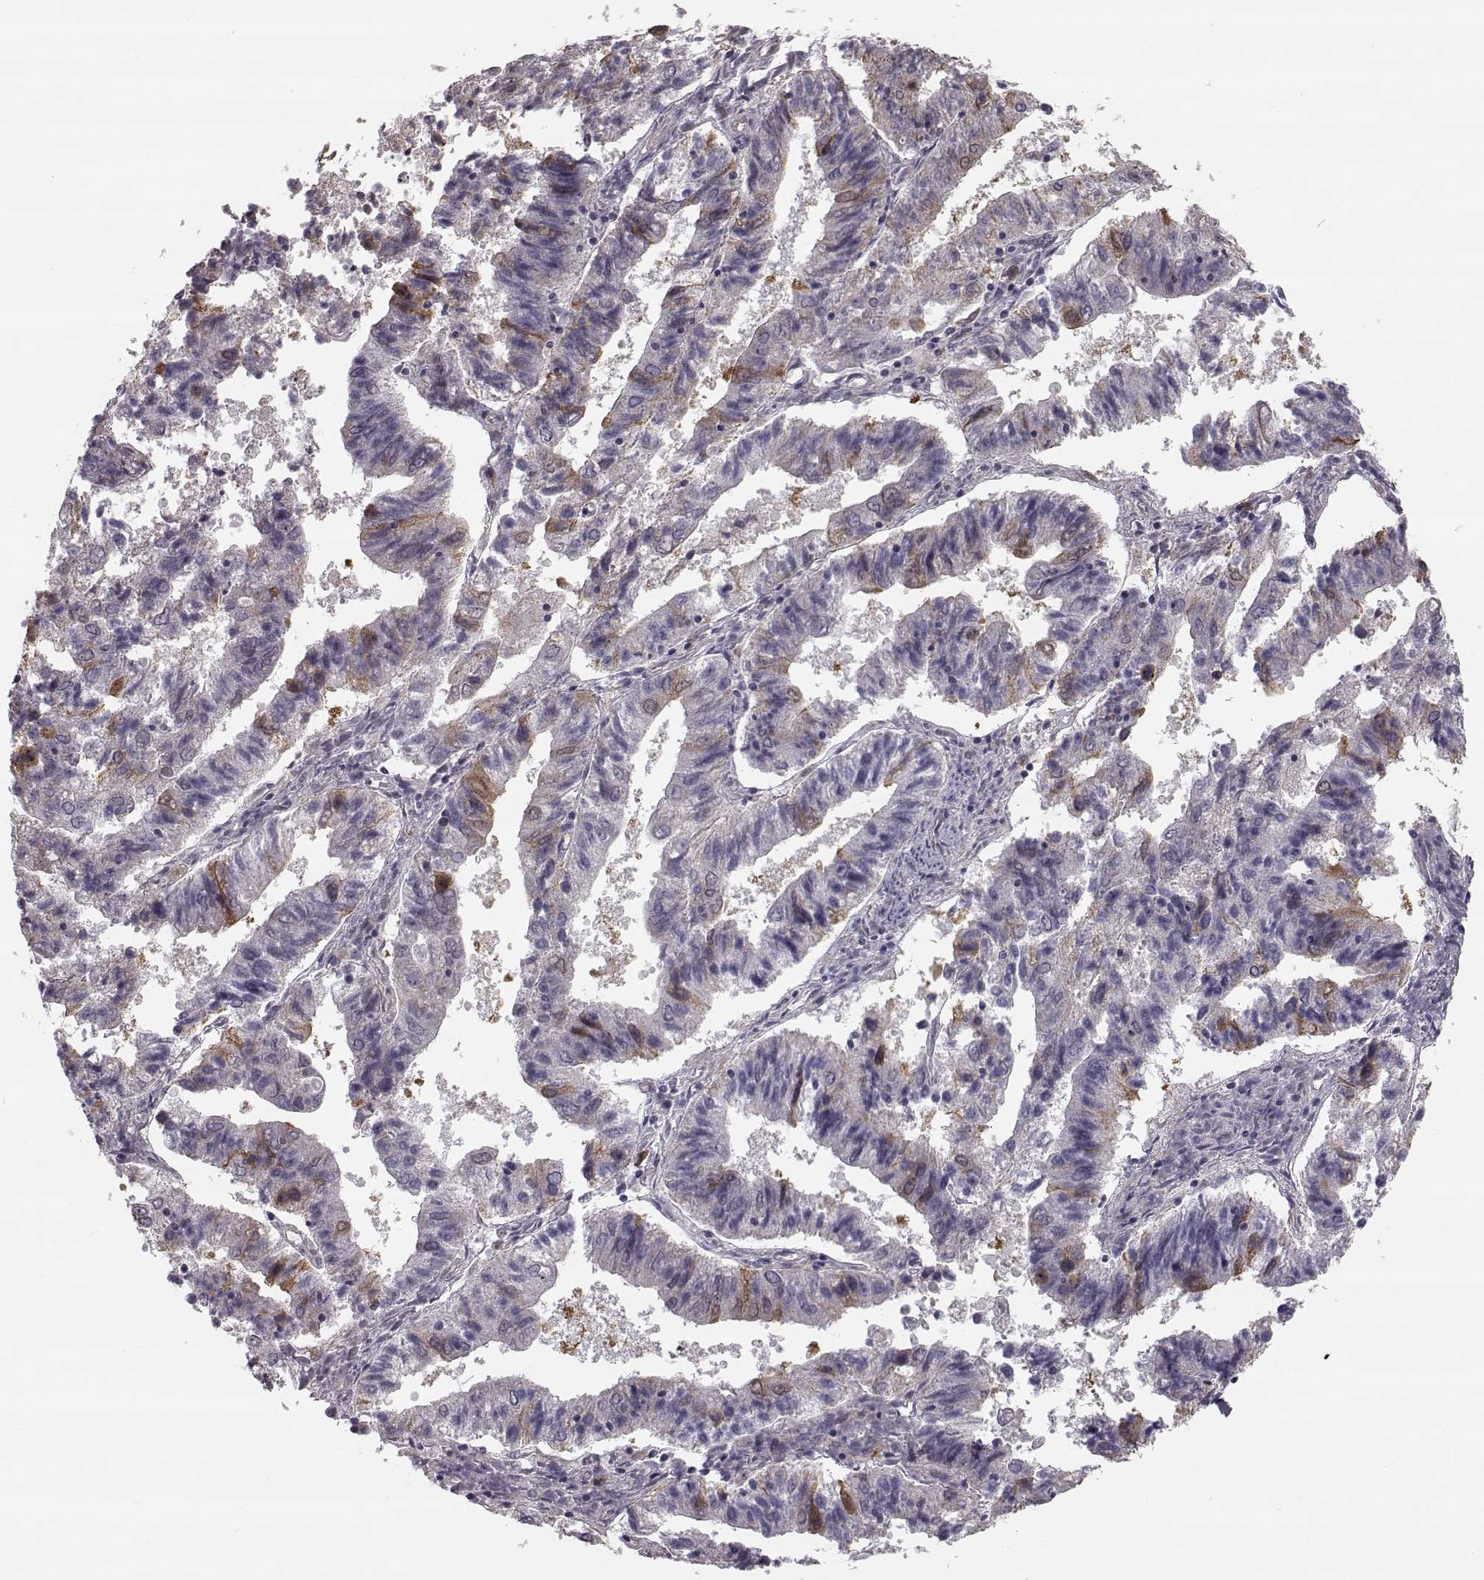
{"staining": {"intensity": "moderate", "quantity": "<25%", "location": "cytoplasmic/membranous"}, "tissue": "endometrial cancer", "cell_type": "Tumor cells", "image_type": "cancer", "snomed": [{"axis": "morphology", "description": "Adenocarcinoma, NOS"}, {"axis": "topography", "description": "Endometrium"}], "caption": "This image shows immunohistochemistry (IHC) staining of endometrial adenocarcinoma, with low moderate cytoplasmic/membranous expression in about <25% of tumor cells.", "gene": "HMMR", "patient": {"sex": "female", "age": 82}}